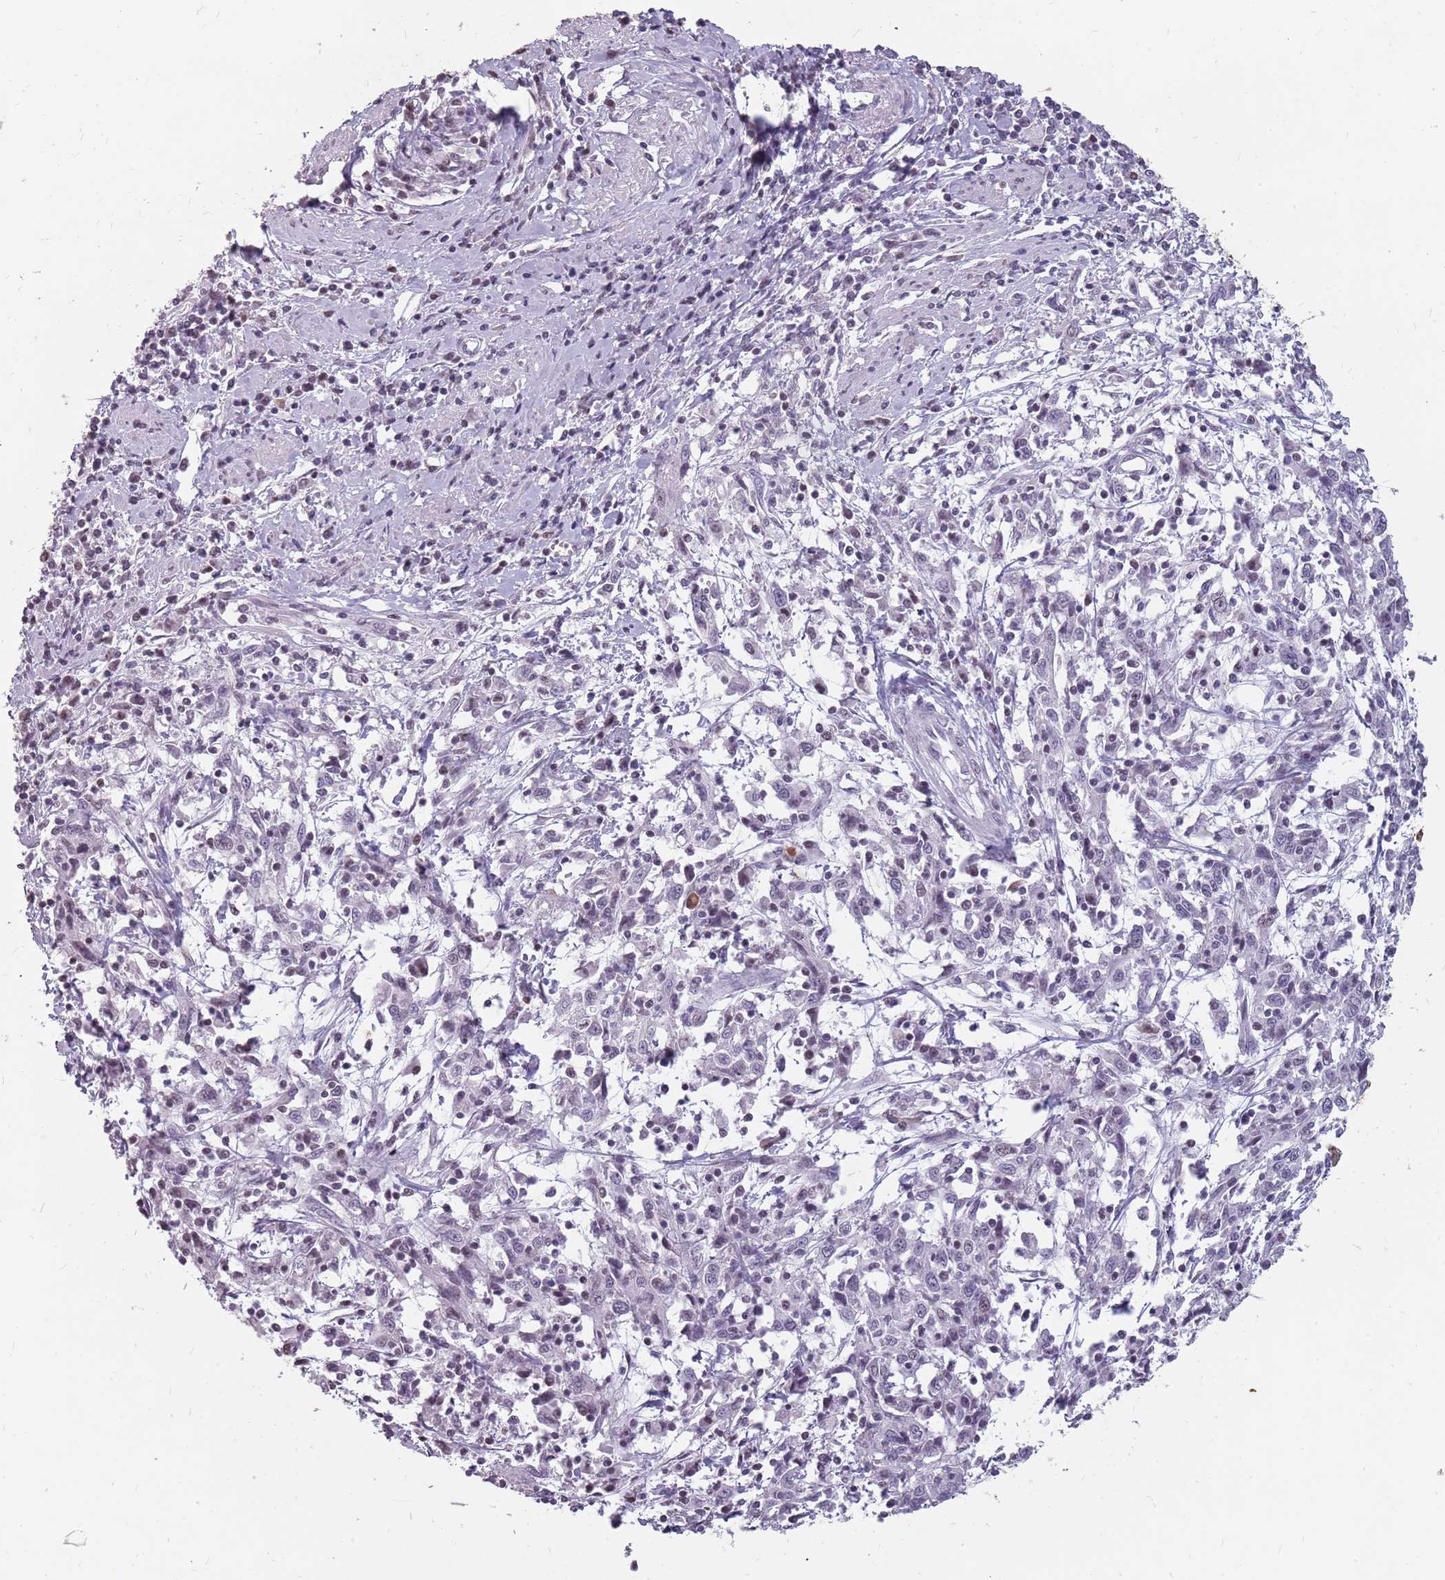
{"staining": {"intensity": "negative", "quantity": "none", "location": "none"}, "tissue": "cervical cancer", "cell_type": "Tumor cells", "image_type": "cancer", "snomed": [{"axis": "morphology", "description": "Squamous cell carcinoma, NOS"}, {"axis": "topography", "description": "Cervix"}], "caption": "Immunohistochemistry (IHC) of cervical cancer (squamous cell carcinoma) displays no staining in tumor cells.", "gene": "NEK6", "patient": {"sex": "female", "age": 46}}